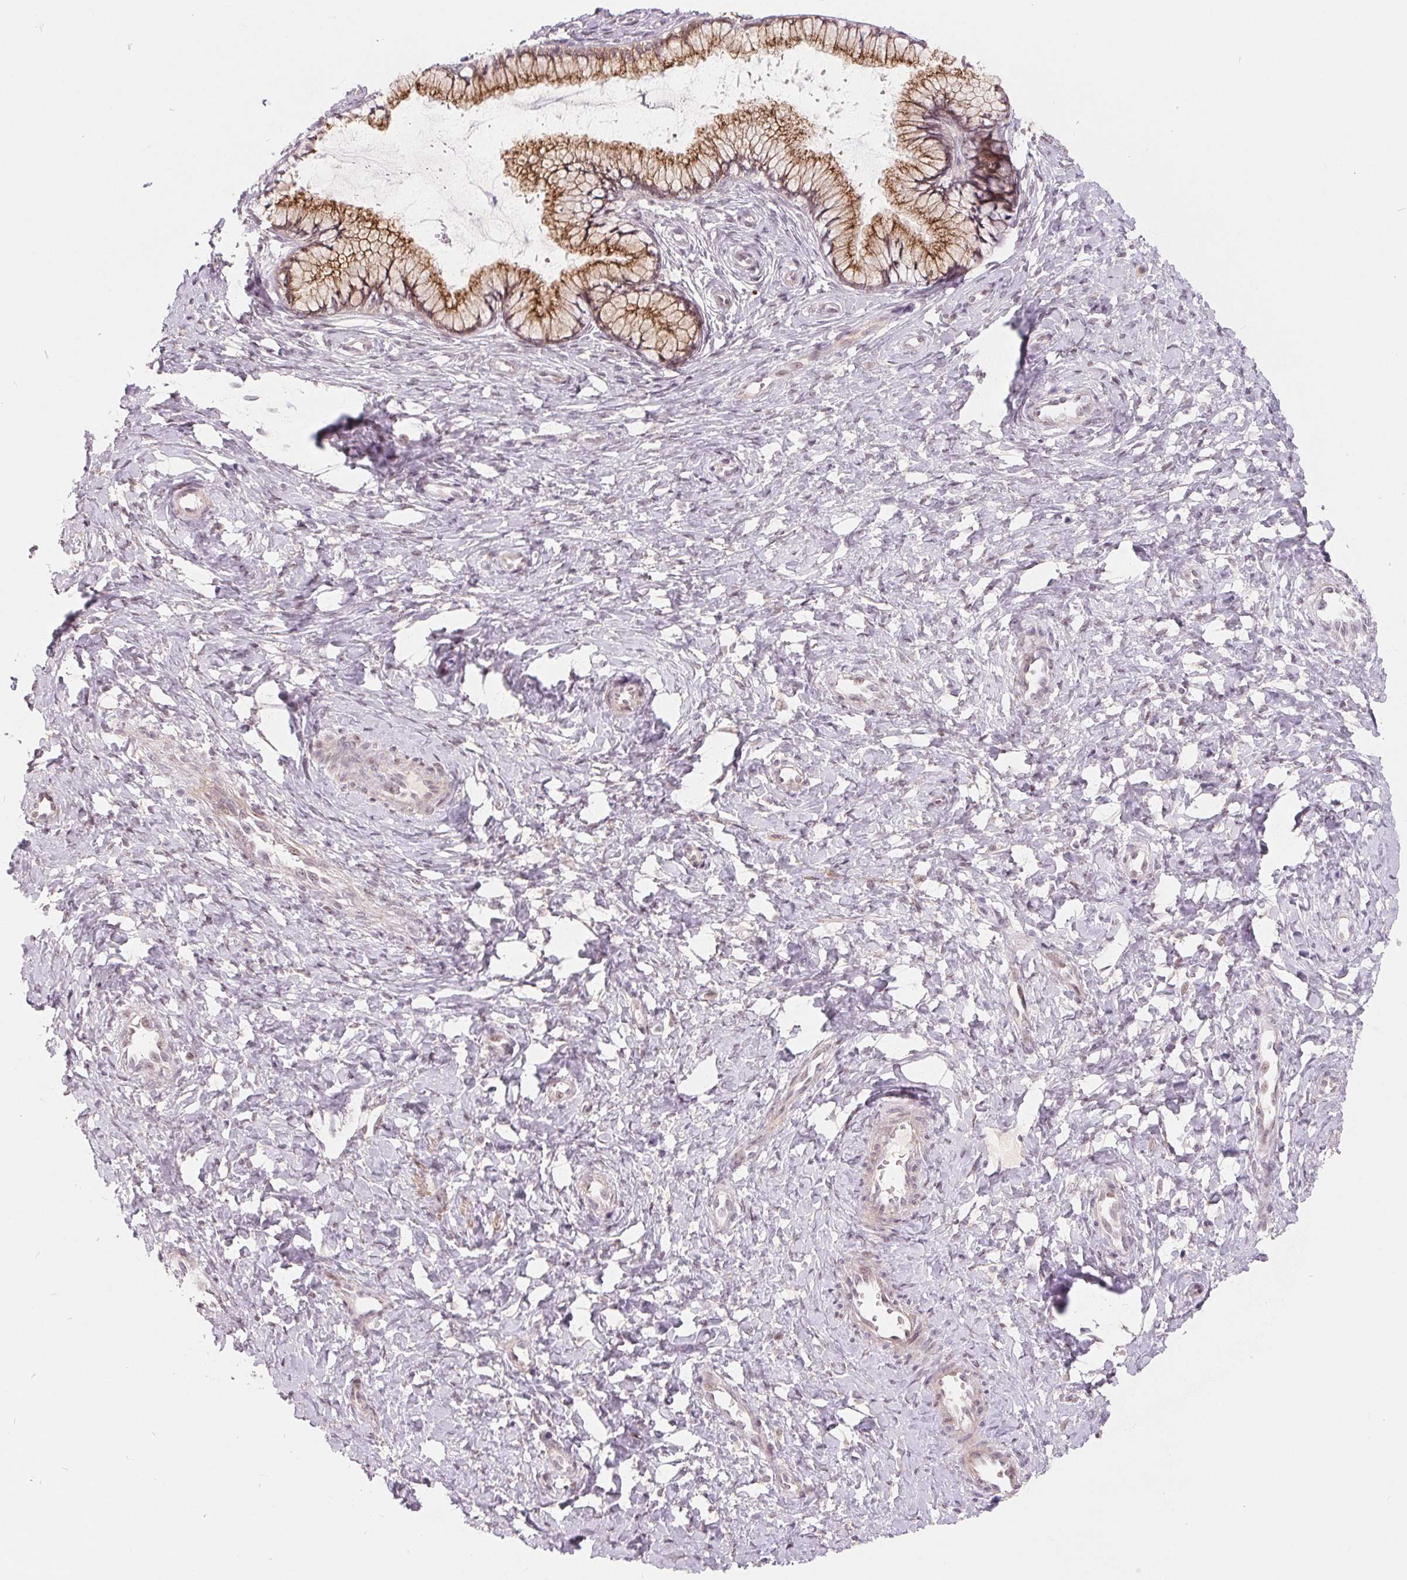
{"staining": {"intensity": "moderate", "quantity": "25%-75%", "location": "cytoplasmic/membranous"}, "tissue": "cervix", "cell_type": "Glandular cells", "image_type": "normal", "snomed": [{"axis": "morphology", "description": "Normal tissue, NOS"}, {"axis": "topography", "description": "Cervix"}], "caption": "Immunohistochemistry of normal human cervix shows medium levels of moderate cytoplasmic/membranous staining in approximately 25%-75% of glandular cells. Ihc stains the protein in brown and the nuclei are stained blue.", "gene": "NRG2", "patient": {"sex": "female", "age": 37}}